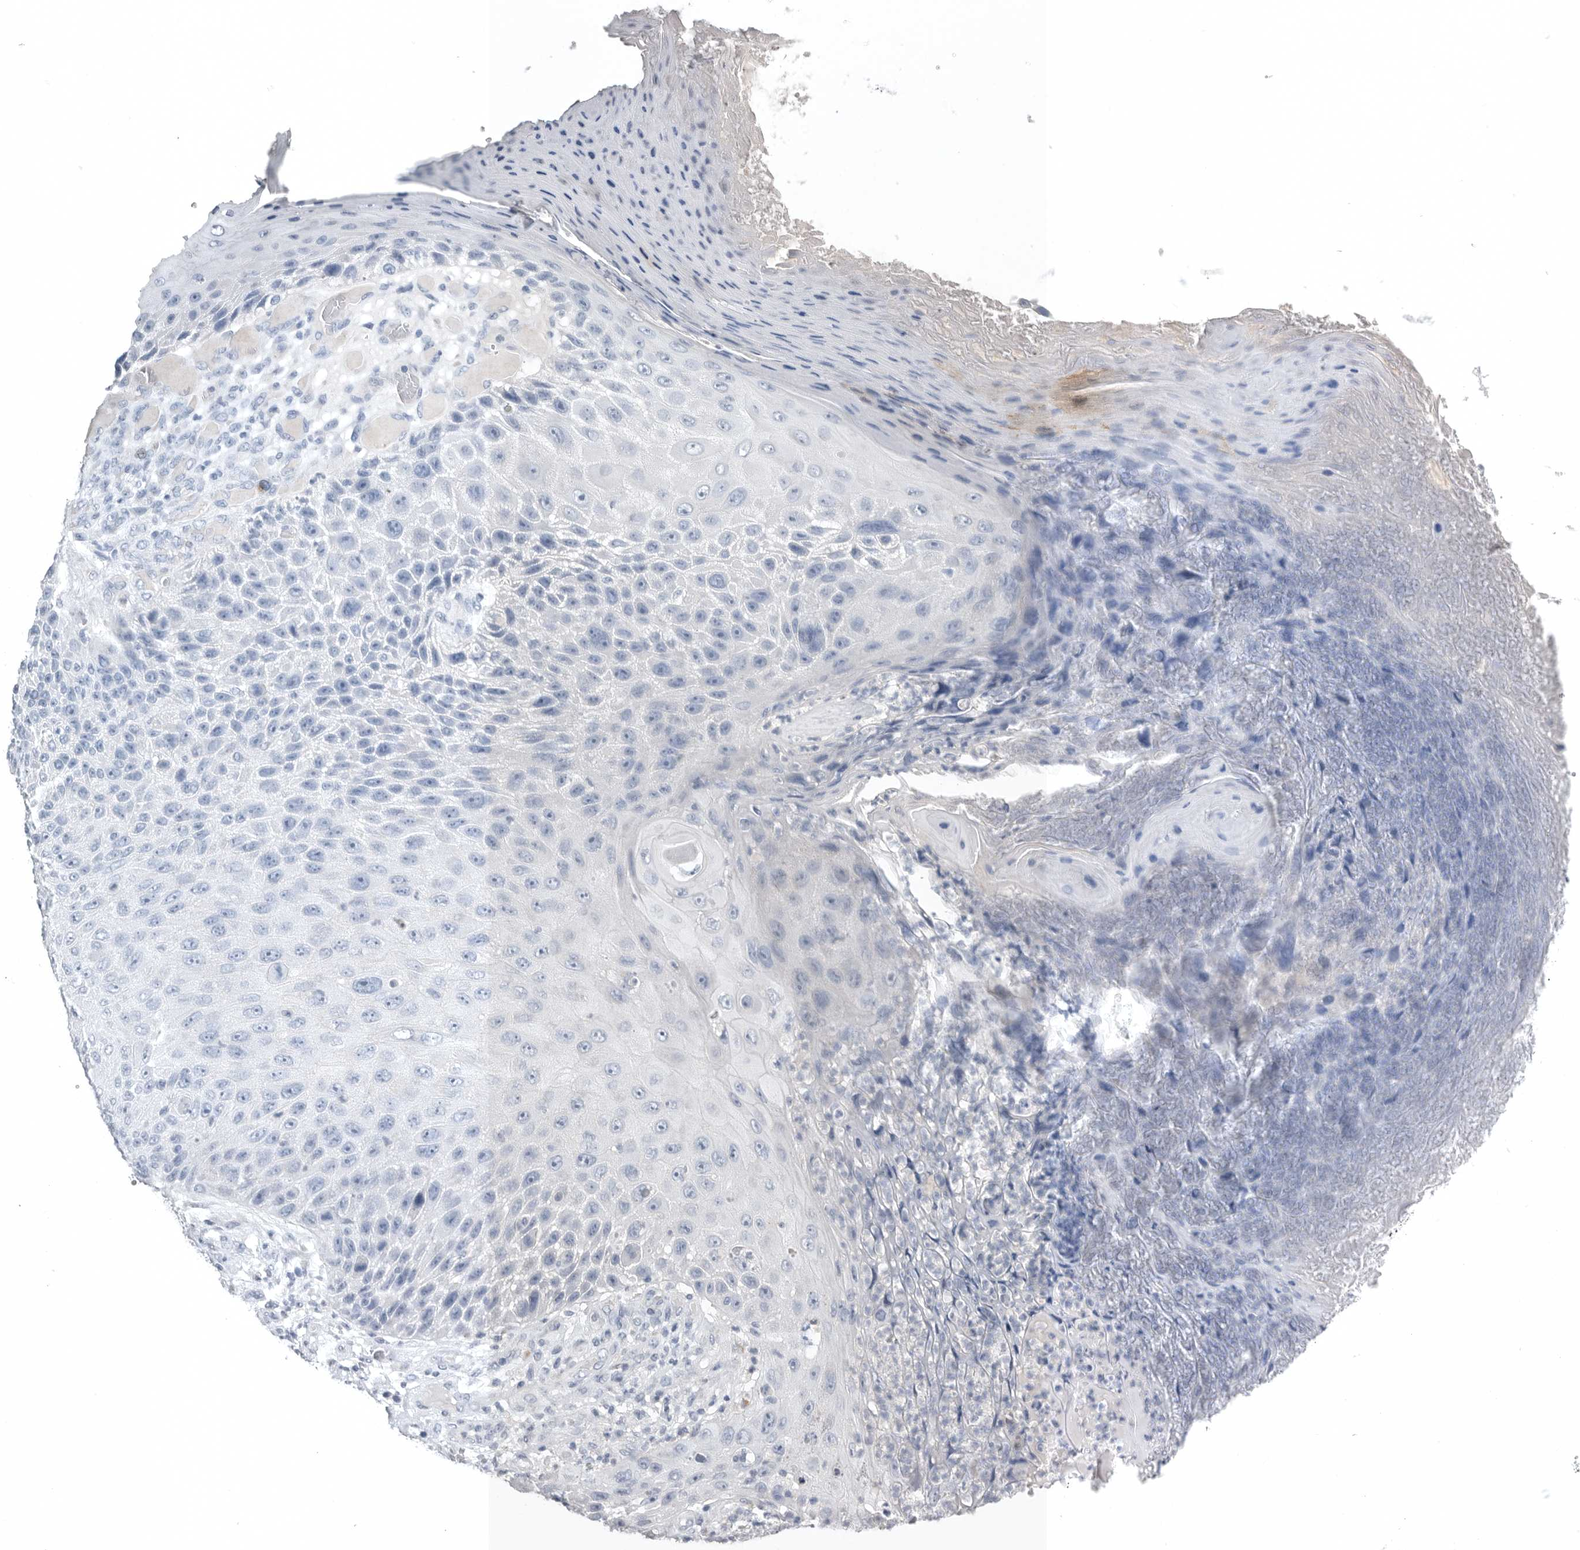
{"staining": {"intensity": "negative", "quantity": "none", "location": "none"}, "tissue": "skin cancer", "cell_type": "Tumor cells", "image_type": "cancer", "snomed": [{"axis": "morphology", "description": "Squamous cell carcinoma, NOS"}, {"axis": "topography", "description": "Skin"}], "caption": "Human skin cancer (squamous cell carcinoma) stained for a protein using immunohistochemistry (IHC) reveals no positivity in tumor cells.", "gene": "TIMP1", "patient": {"sex": "female", "age": 88}}